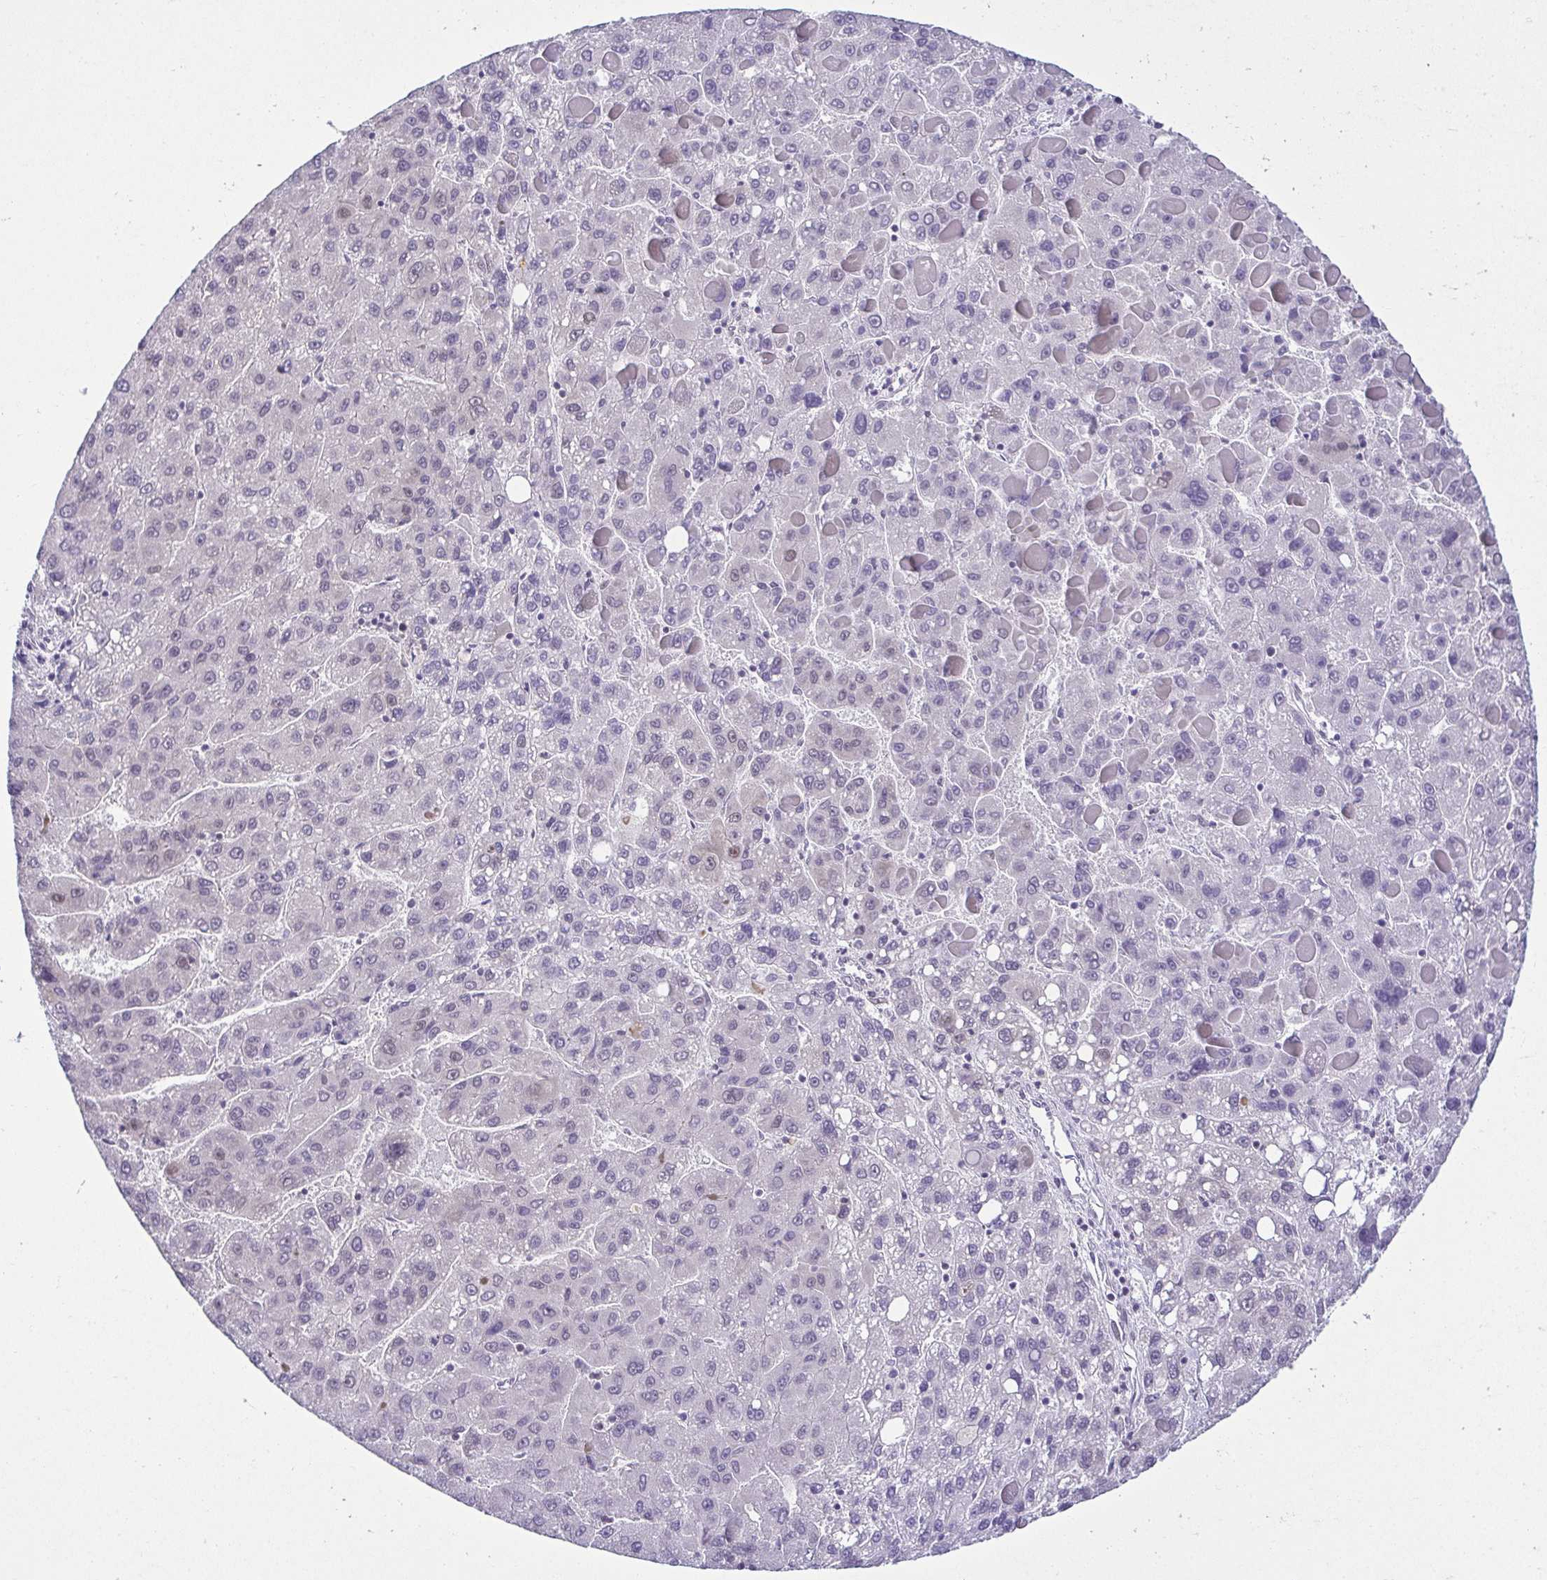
{"staining": {"intensity": "negative", "quantity": "none", "location": "none"}, "tissue": "liver cancer", "cell_type": "Tumor cells", "image_type": "cancer", "snomed": [{"axis": "morphology", "description": "Carcinoma, Hepatocellular, NOS"}, {"axis": "topography", "description": "Liver"}], "caption": "Histopathology image shows no significant protein staining in tumor cells of liver cancer (hepatocellular carcinoma).", "gene": "RBM3", "patient": {"sex": "female", "age": 82}}